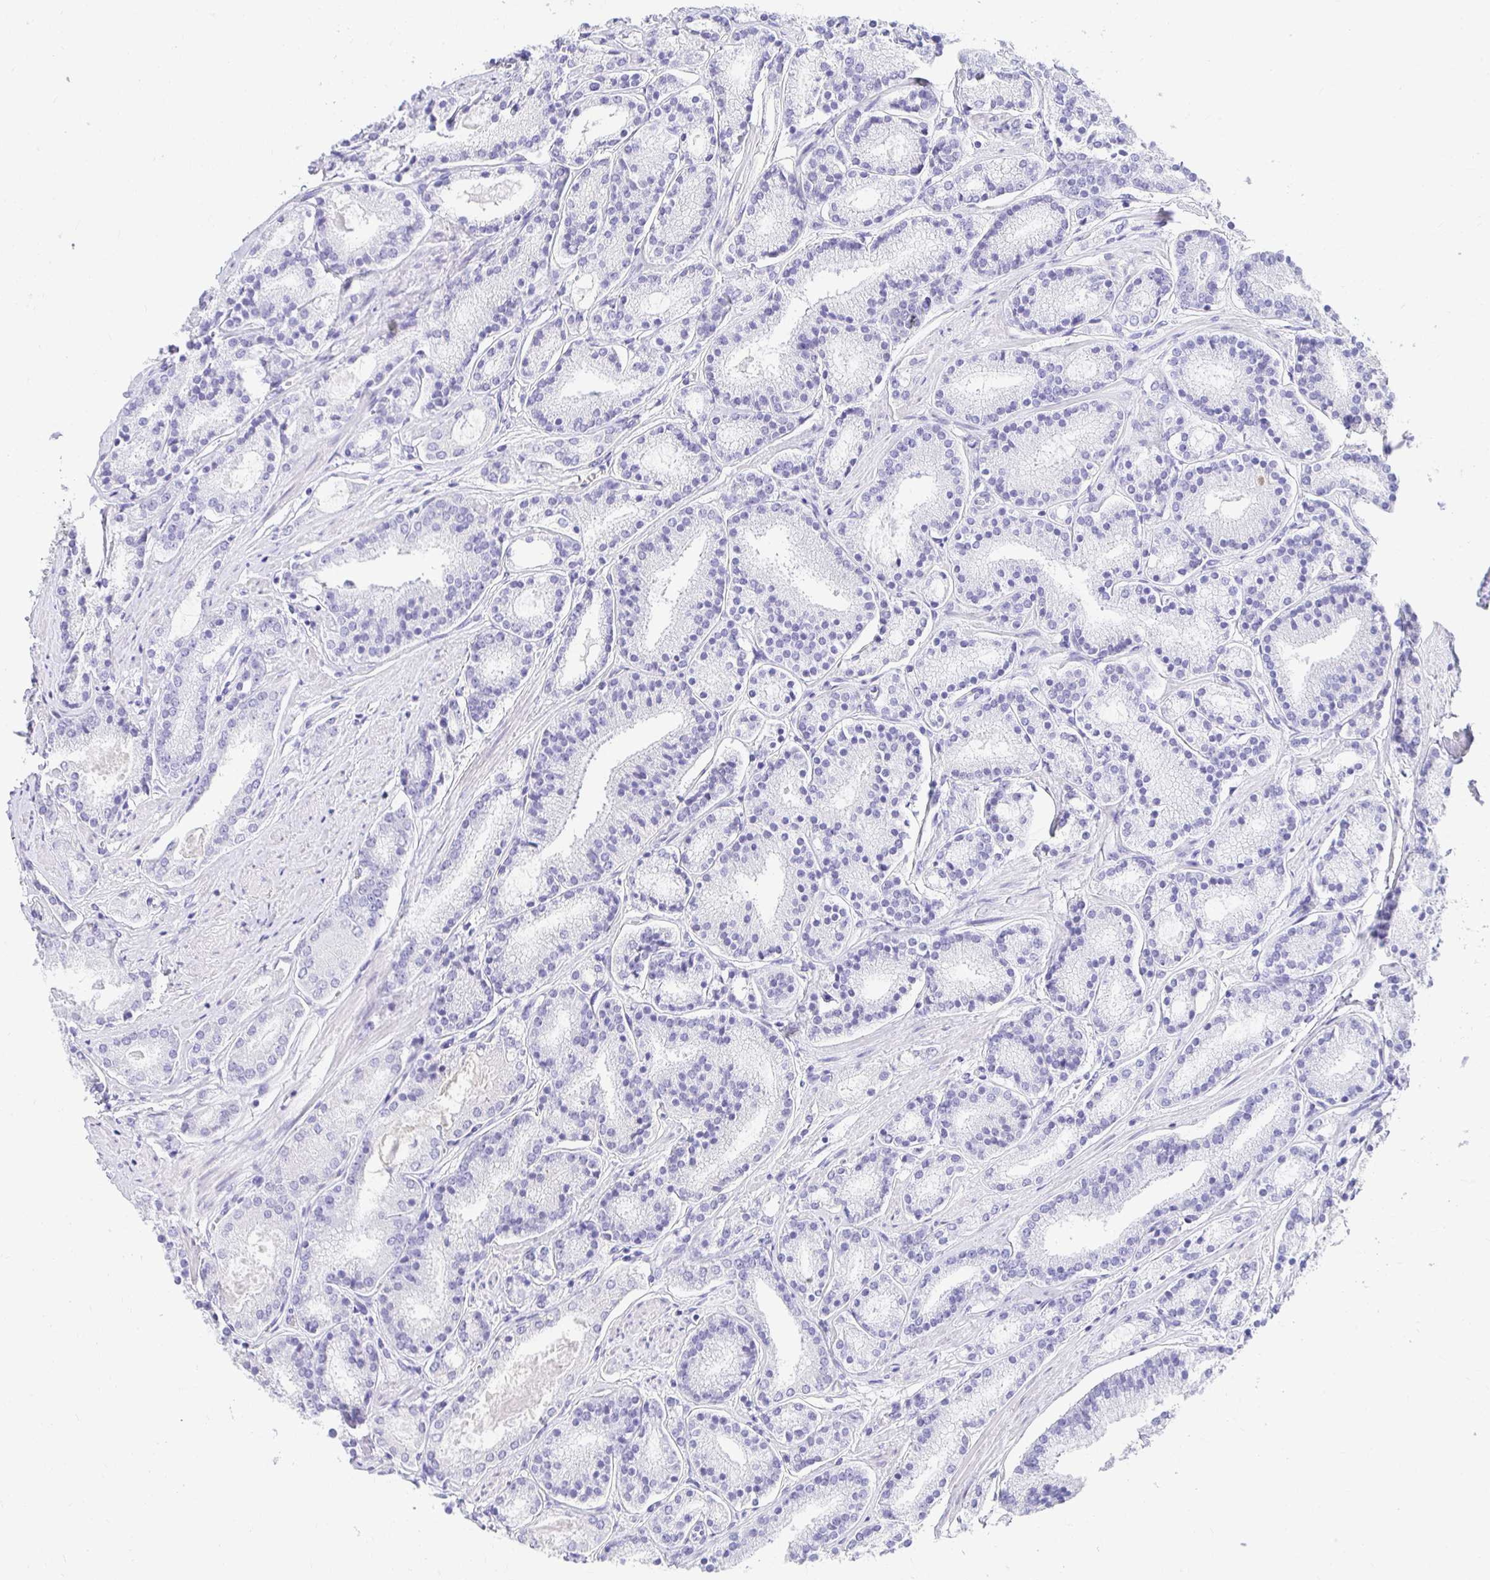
{"staining": {"intensity": "moderate", "quantity": "<25%", "location": "cytoplasmic/membranous"}, "tissue": "prostate cancer", "cell_type": "Tumor cells", "image_type": "cancer", "snomed": [{"axis": "morphology", "description": "Adenocarcinoma, High grade"}, {"axis": "topography", "description": "Prostate"}], "caption": "Tumor cells show moderate cytoplasmic/membranous staining in about <25% of cells in prostate adenocarcinoma (high-grade).", "gene": "CHAT", "patient": {"sex": "male", "age": 63}}